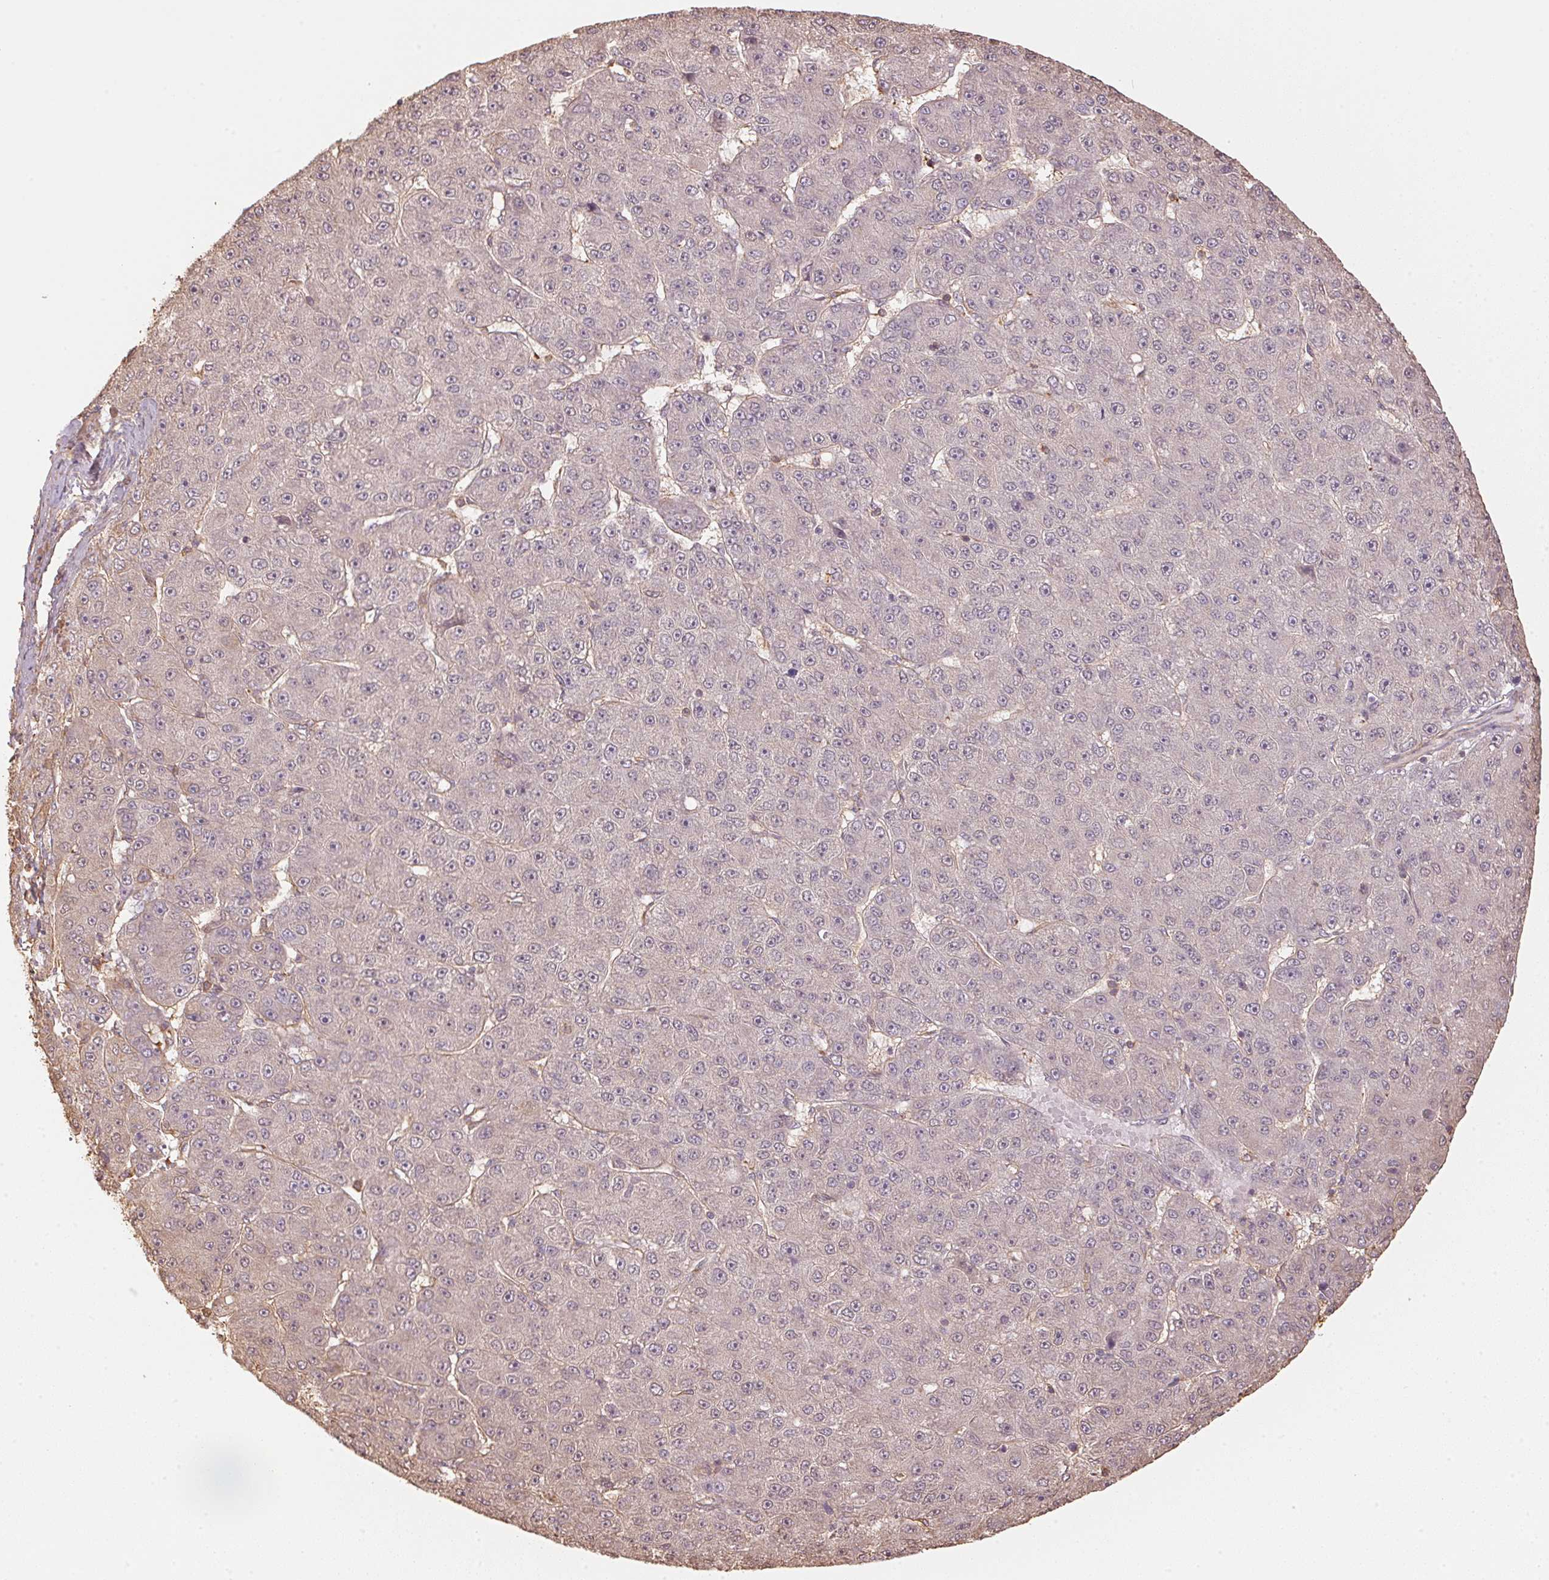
{"staining": {"intensity": "negative", "quantity": "none", "location": "none"}, "tissue": "liver cancer", "cell_type": "Tumor cells", "image_type": "cancer", "snomed": [{"axis": "morphology", "description": "Carcinoma, Hepatocellular, NOS"}, {"axis": "topography", "description": "Liver"}], "caption": "The image demonstrates no significant staining in tumor cells of liver hepatocellular carcinoma.", "gene": "QDPR", "patient": {"sex": "male", "age": 67}}